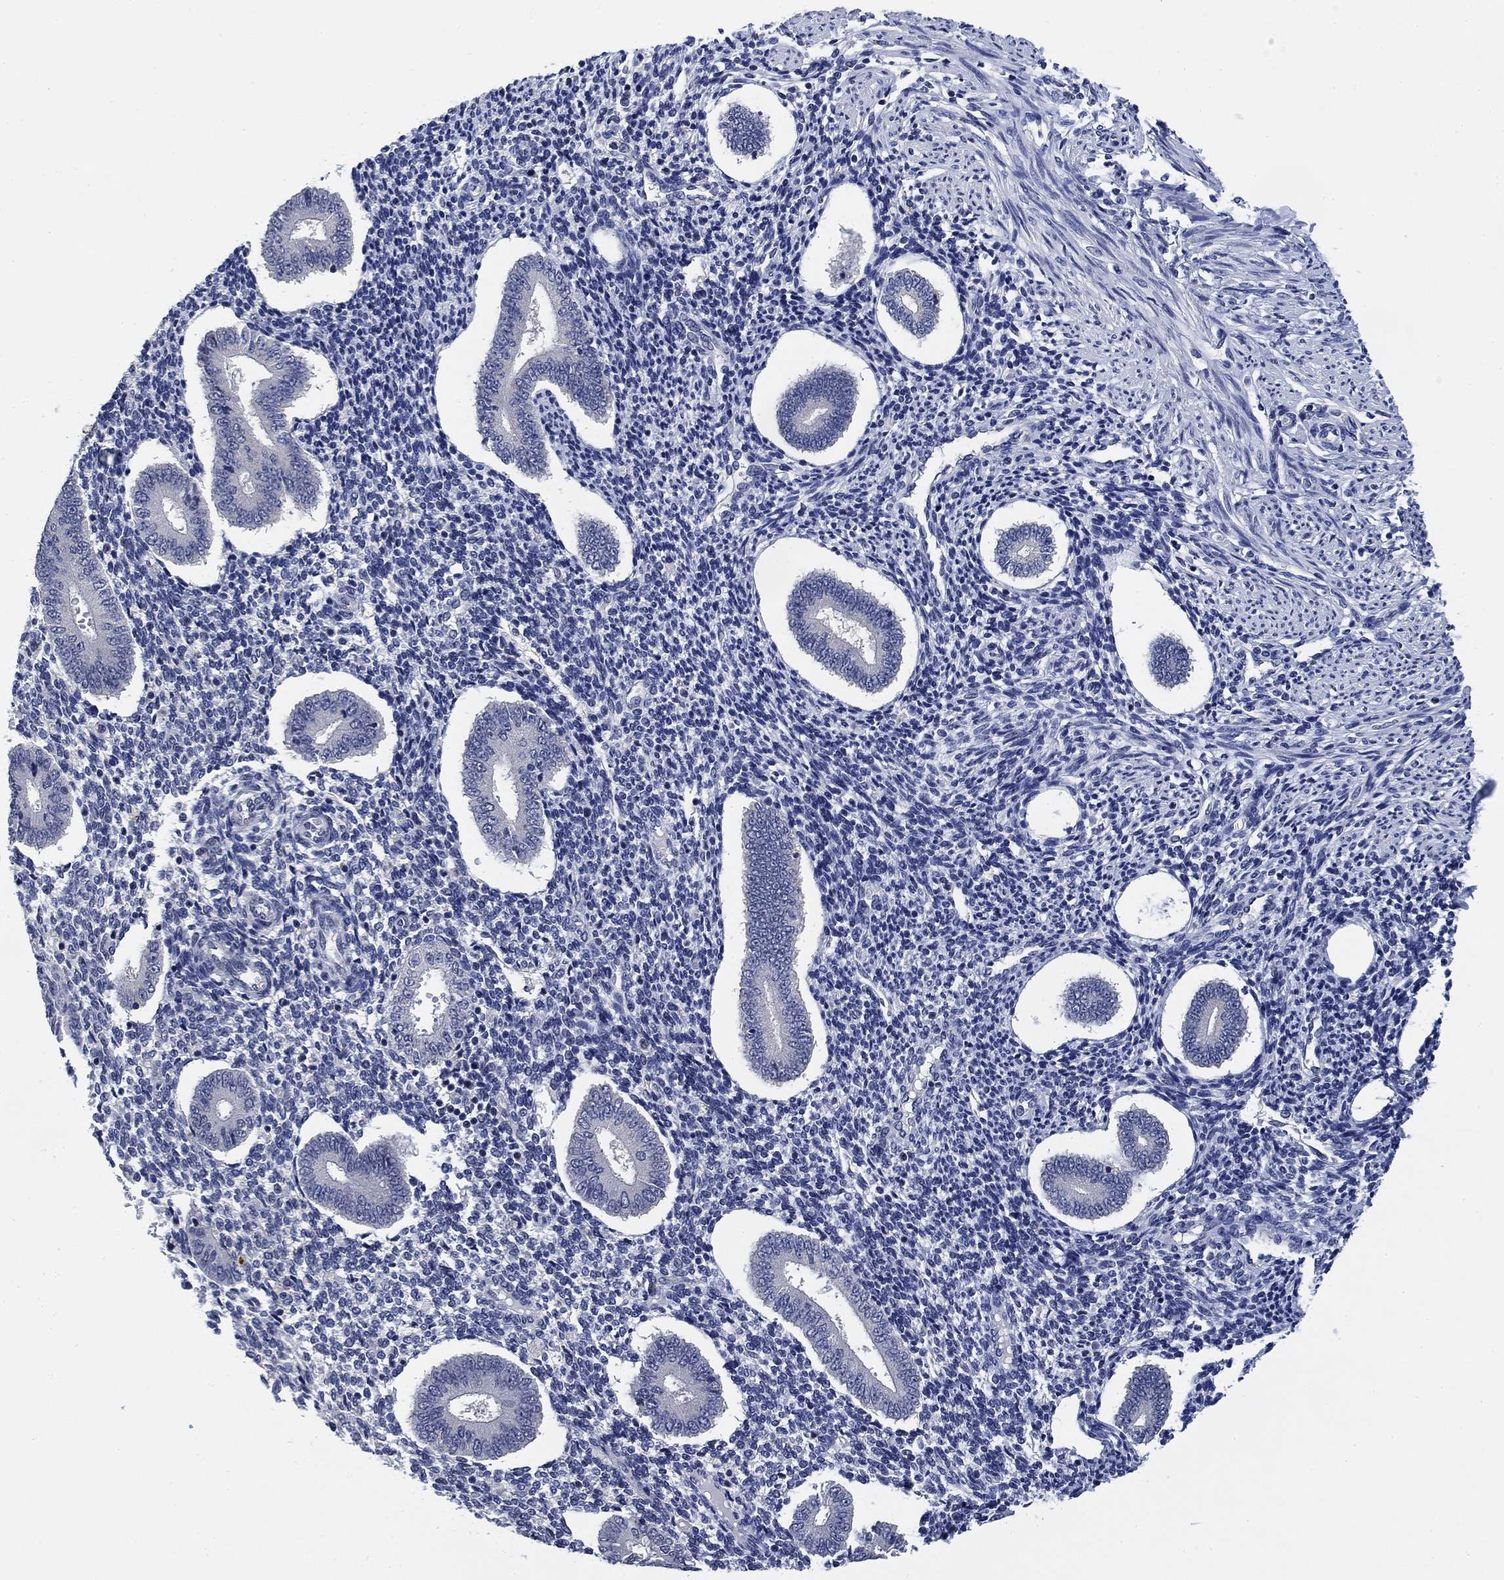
{"staining": {"intensity": "negative", "quantity": "none", "location": "none"}, "tissue": "endometrium", "cell_type": "Cells in endometrial stroma", "image_type": "normal", "snomed": [{"axis": "morphology", "description": "Normal tissue, NOS"}, {"axis": "topography", "description": "Endometrium"}], "caption": "This is an IHC image of unremarkable endometrium. There is no expression in cells in endometrial stroma.", "gene": "DAZL", "patient": {"sex": "female", "age": 40}}